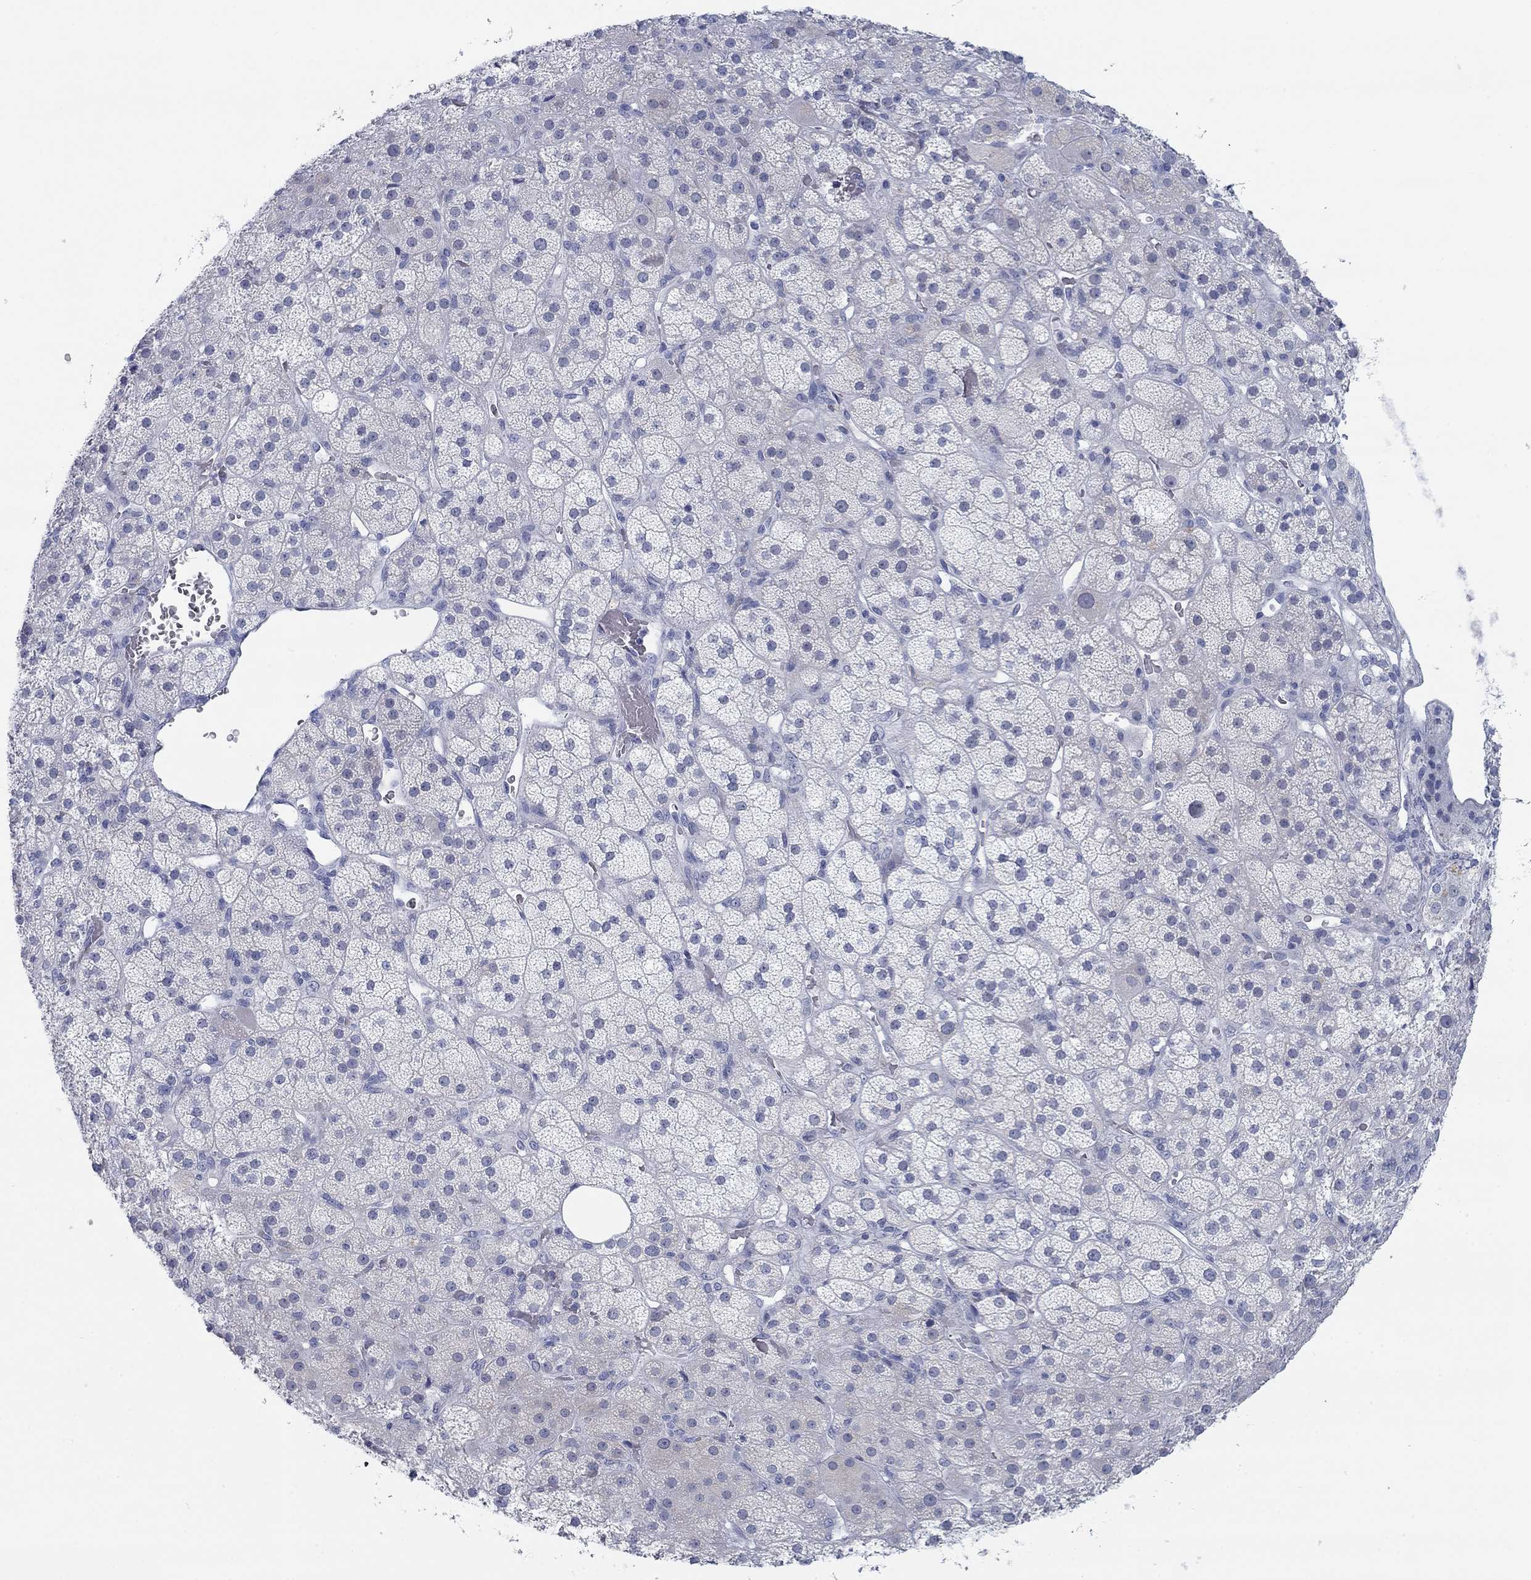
{"staining": {"intensity": "negative", "quantity": "none", "location": "none"}, "tissue": "adrenal gland", "cell_type": "Glandular cells", "image_type": "normal", "snomed": [{"axis": "morphology", "description": "Normal tissue, NOS"}, {"axis": "topography", "description": "Adrenal gland"}], "caption": "Immunohistochemical staining of normal human adrenal gland reveals no significant staining in glandular cells.", "gene": "DNAL1", "patient": {"sex": "male", "age": 57}}